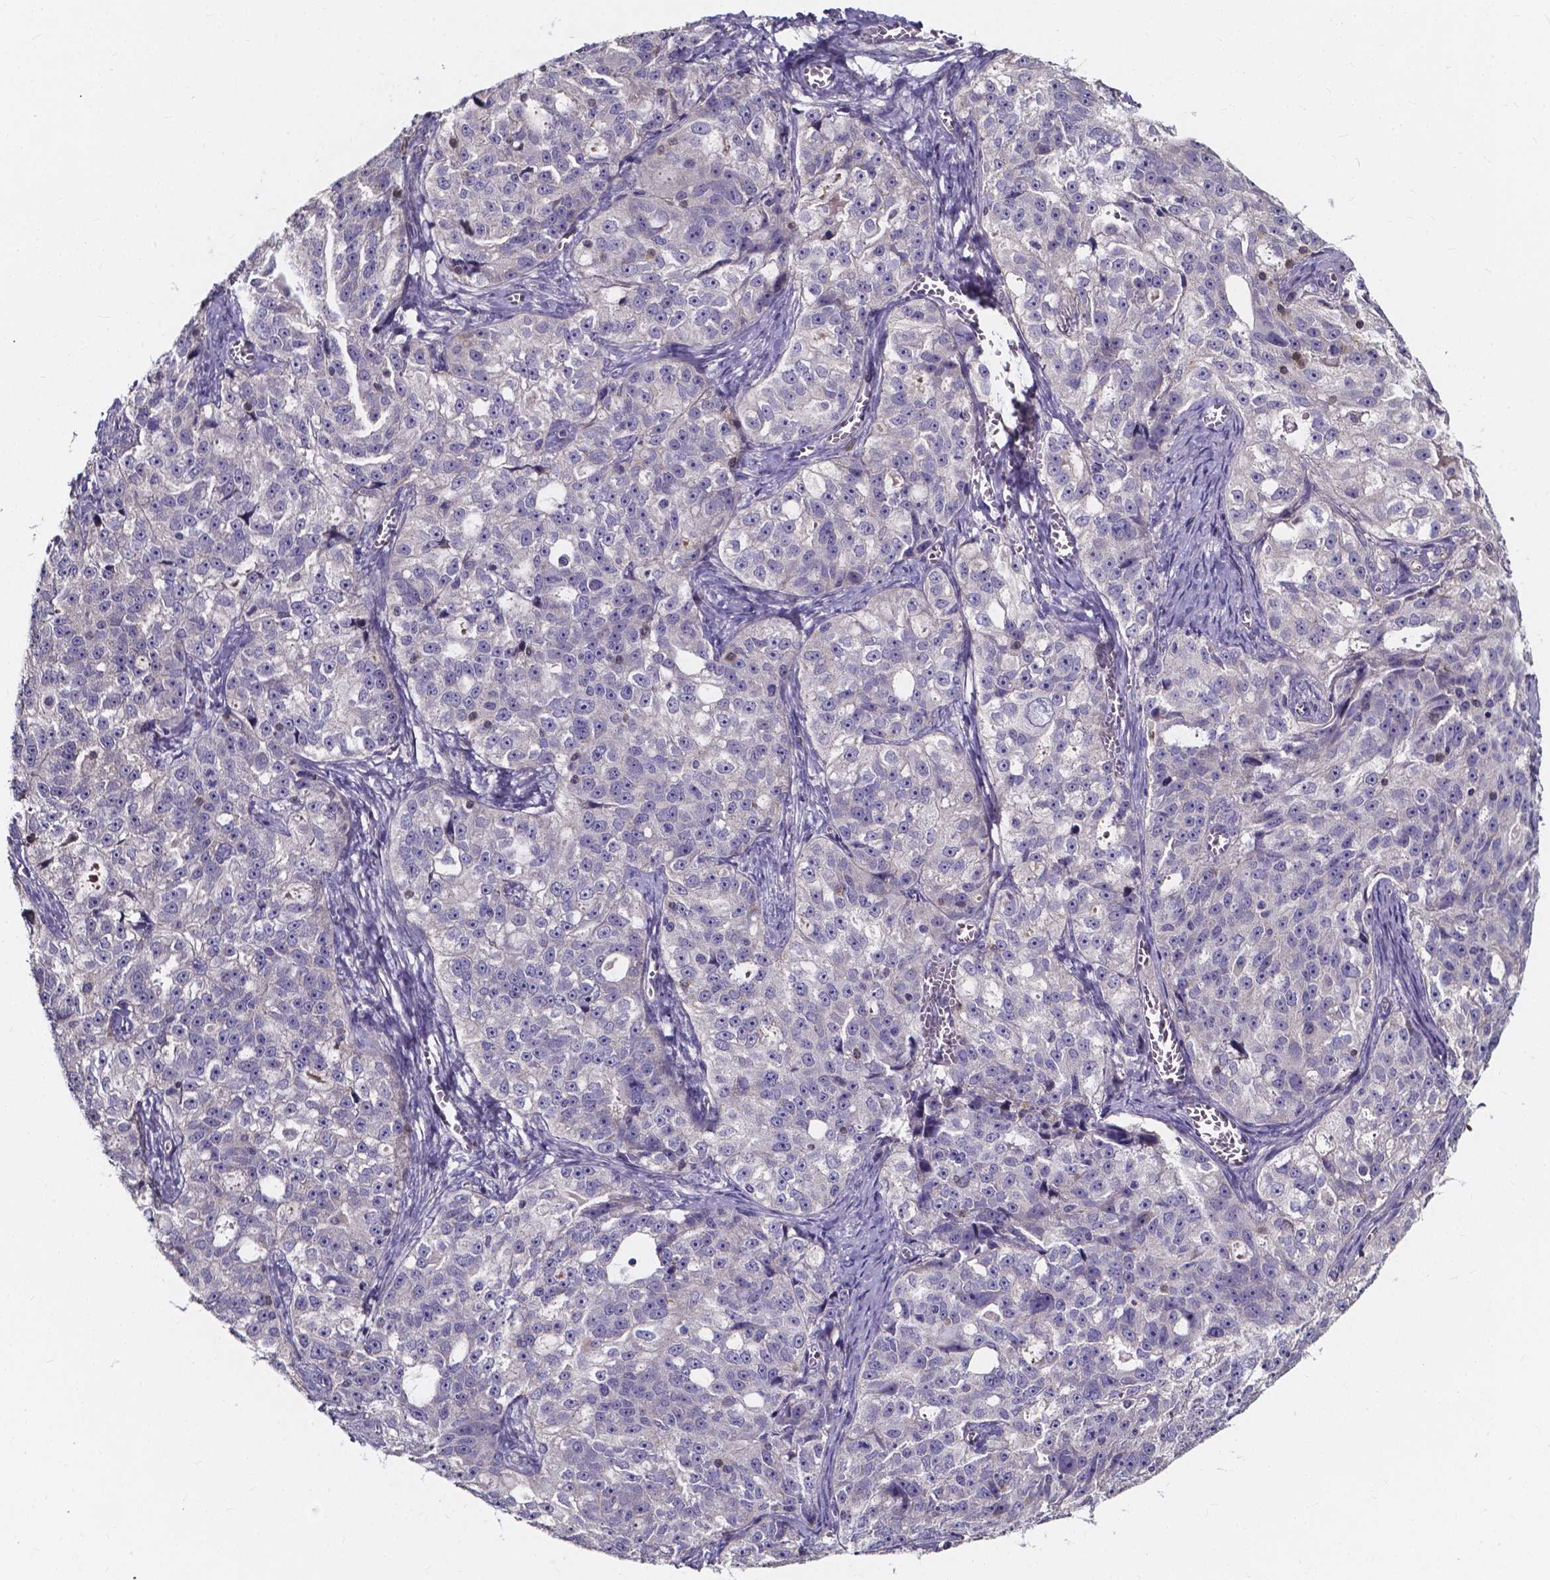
{"staining": {"intensity": "negative", "quantity": "none", "location": "none"}, "tissue": "ovarian cancer", "cell_type": "Tumor cells", "image_type": "cancer", "snomed": [{"axis": "morphology", "description": "Cystadenocarcinoma, serous, NOS"}, {"axis": "topography", "description": "Ovary"}], "caption": "This micrograph is of serous cystadenocarcinoma (ovarian) stained with IHC to label a protein in brown with the nuclei are counter-stained blue. There is no positivity in tumor cells.", "gene": "THEMIS", "patient": {"sex": "female", "age": 51}}